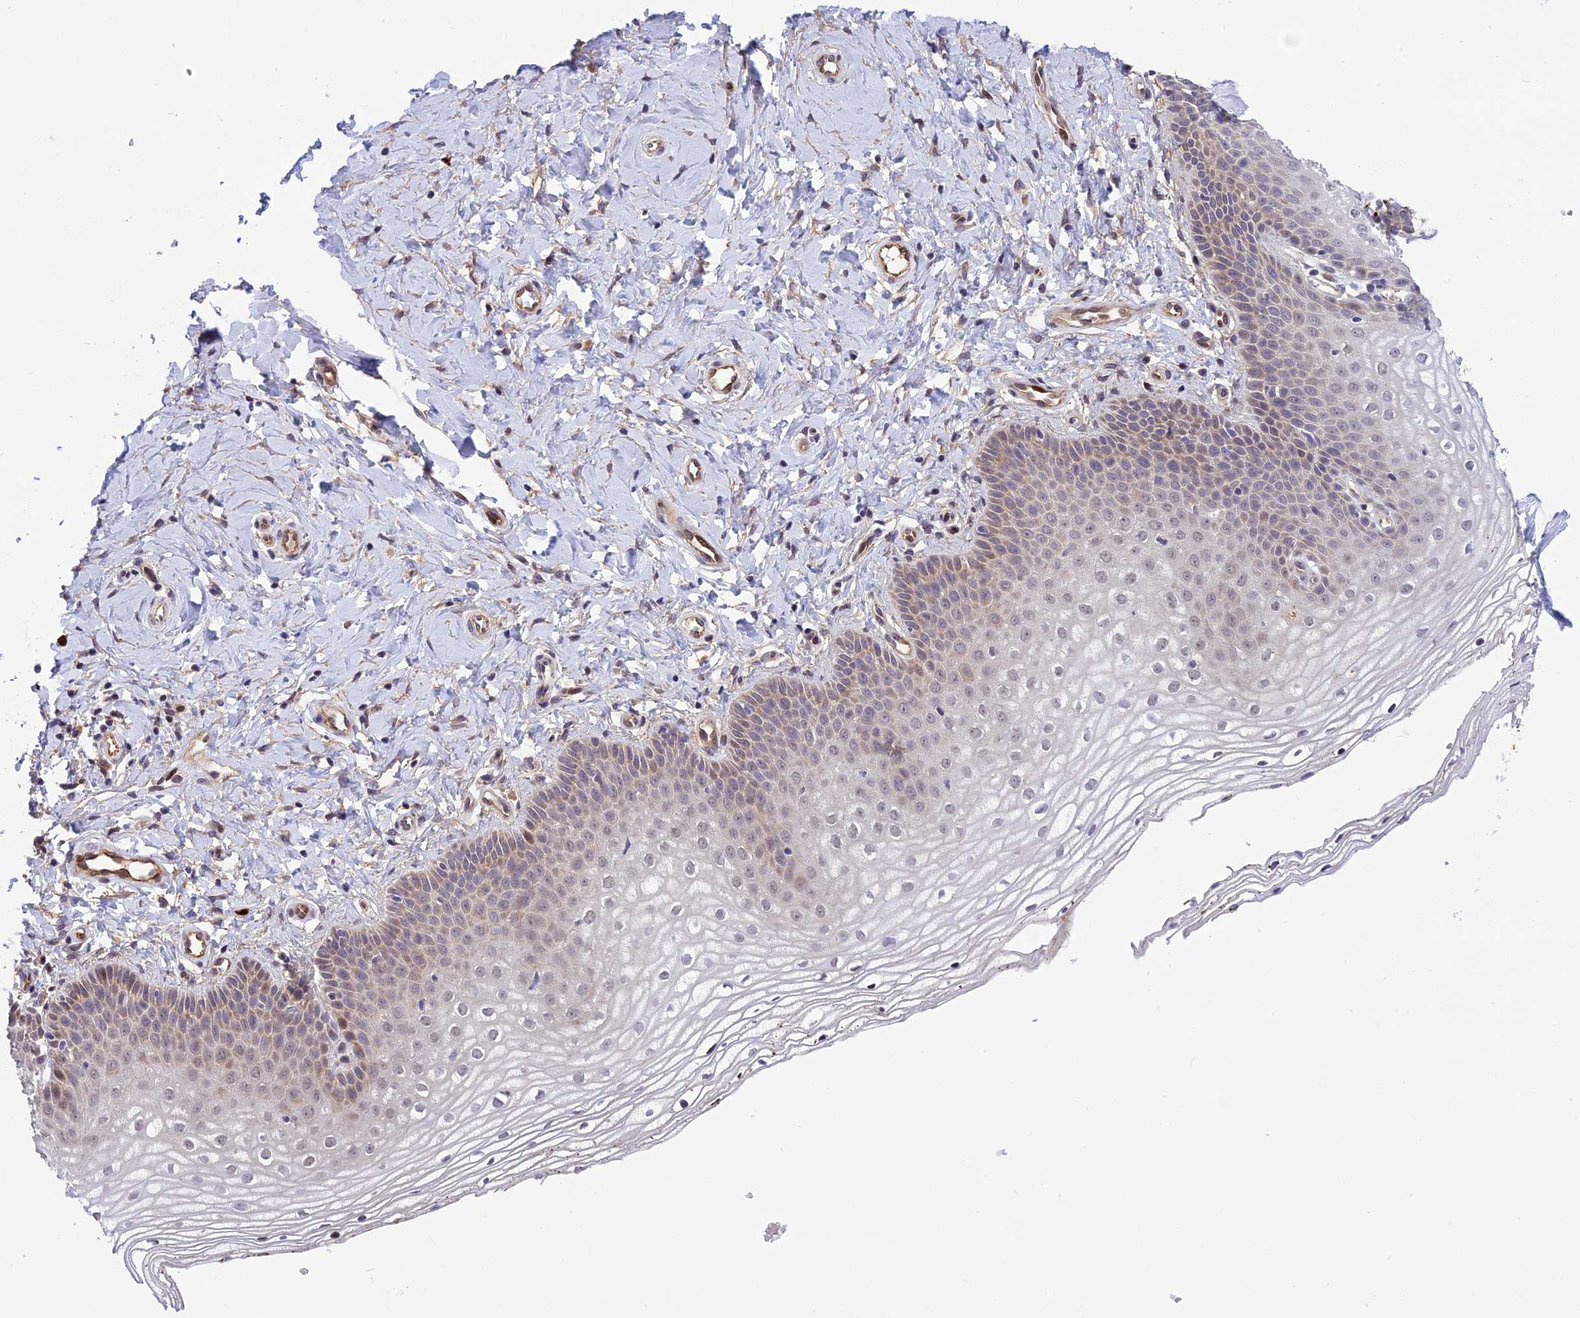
{"staining": {"intensity": "weak", "quantity": "25%-75%", "location": "cytoplasmic/membranous"}, "tissue": "vagina", "cell_type": "Squamous epithelial cells", "image_type": "normal", "snomed": [{"axis": "morphology", "description": "Normal tissue, NOS"}, {"axis": "topography", "description": "Vagina"}], "caption": "The immunohistochemical stain shows weak cytoplasmic/membranous staining in squamous epithelial cells of unremarkable vagina.", "gene": "MFSD2A", "patient": {"sex": "female", "age": 68}}